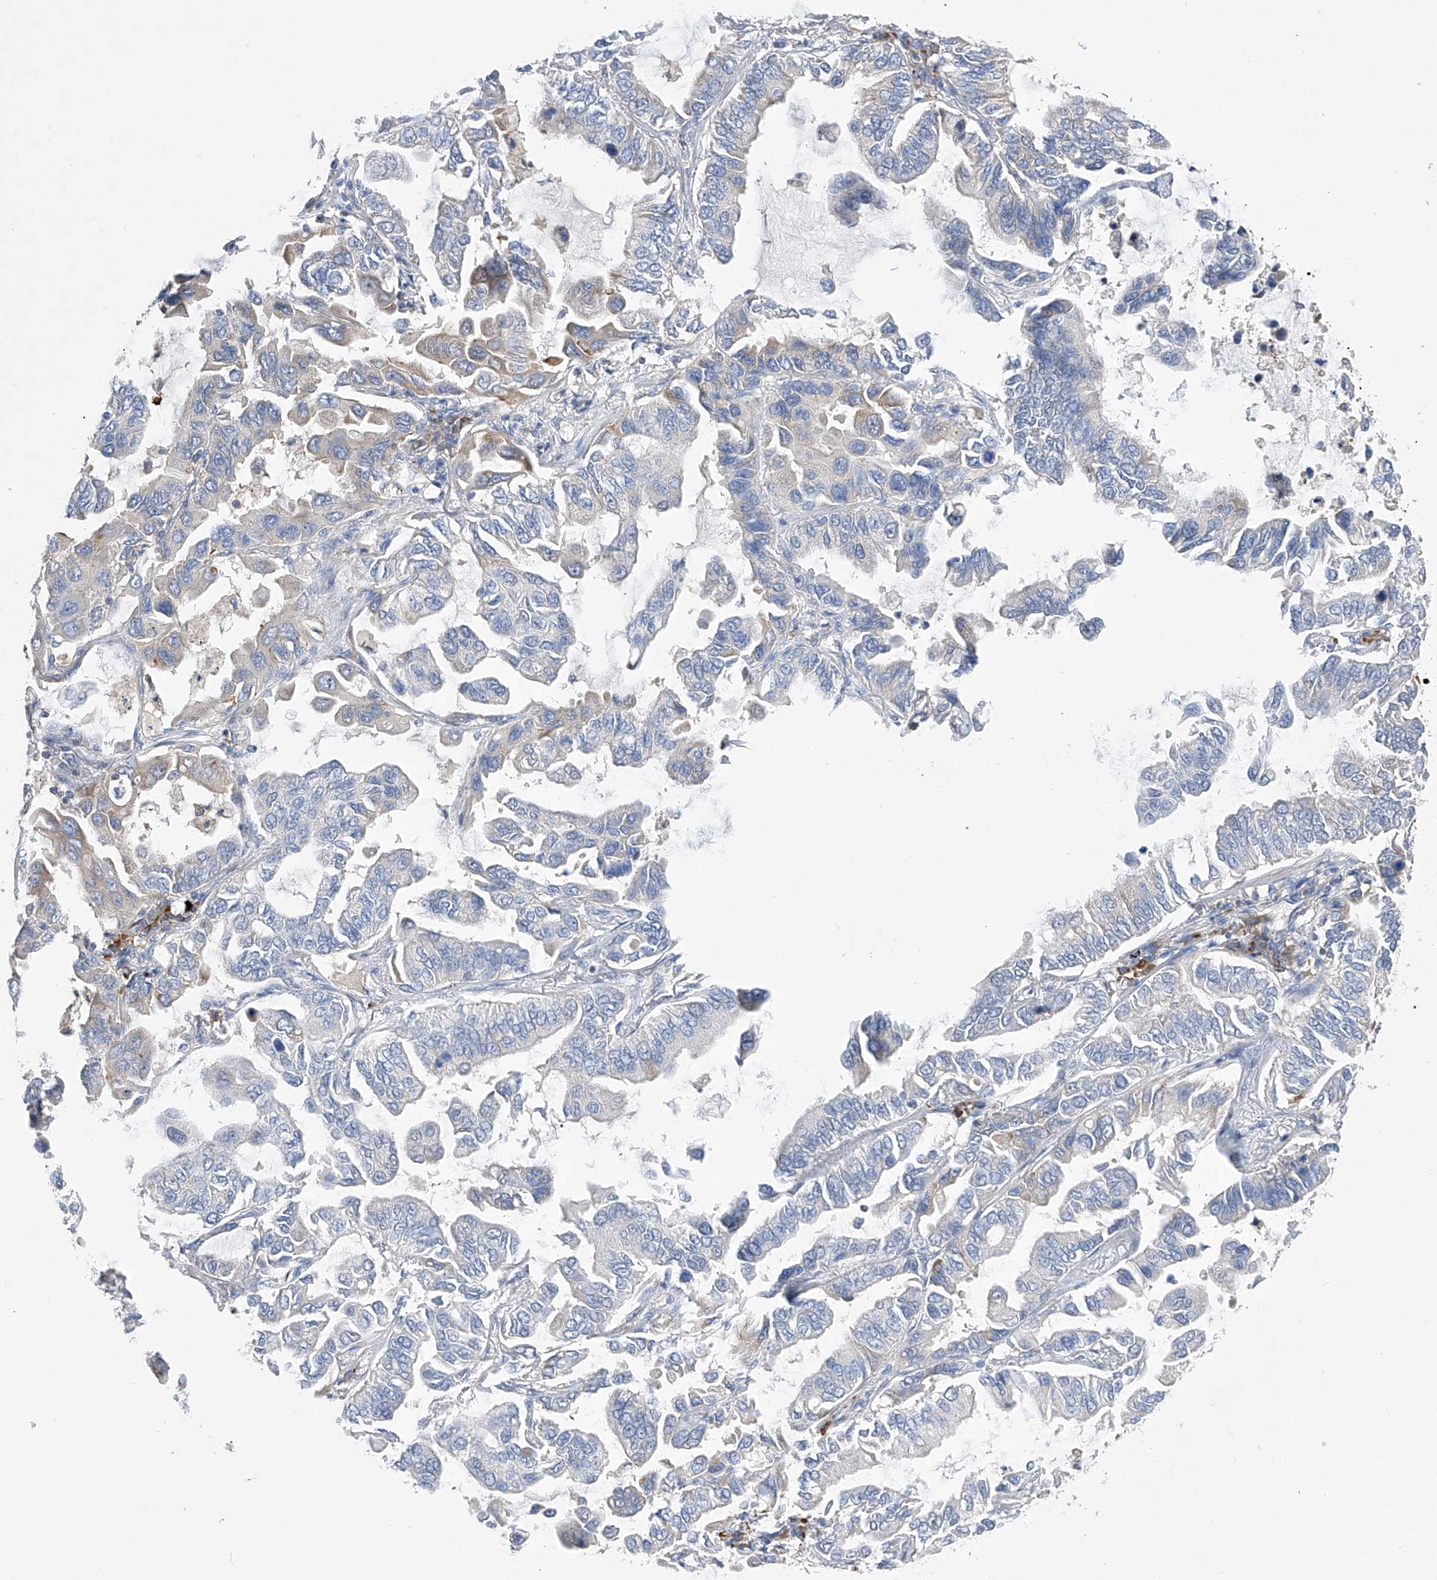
{"staining": {"intensity": "negative", "quantity": "none", "location": "none"}, "tissue": "lung cancer", "cell_type": "Tumor cells", "image_type": "cancer", "snomed": [{"axis": "morphology", "description": "Adenocarcinoma, NOS"}, {"axis": "topography", "description": "Lung"}], "caption": "The micrograph exhibits no significant positivity in tumor cells of lung cancer.", "gene": "NFATC4", "patient": {"sex": "male", "age": 64}}